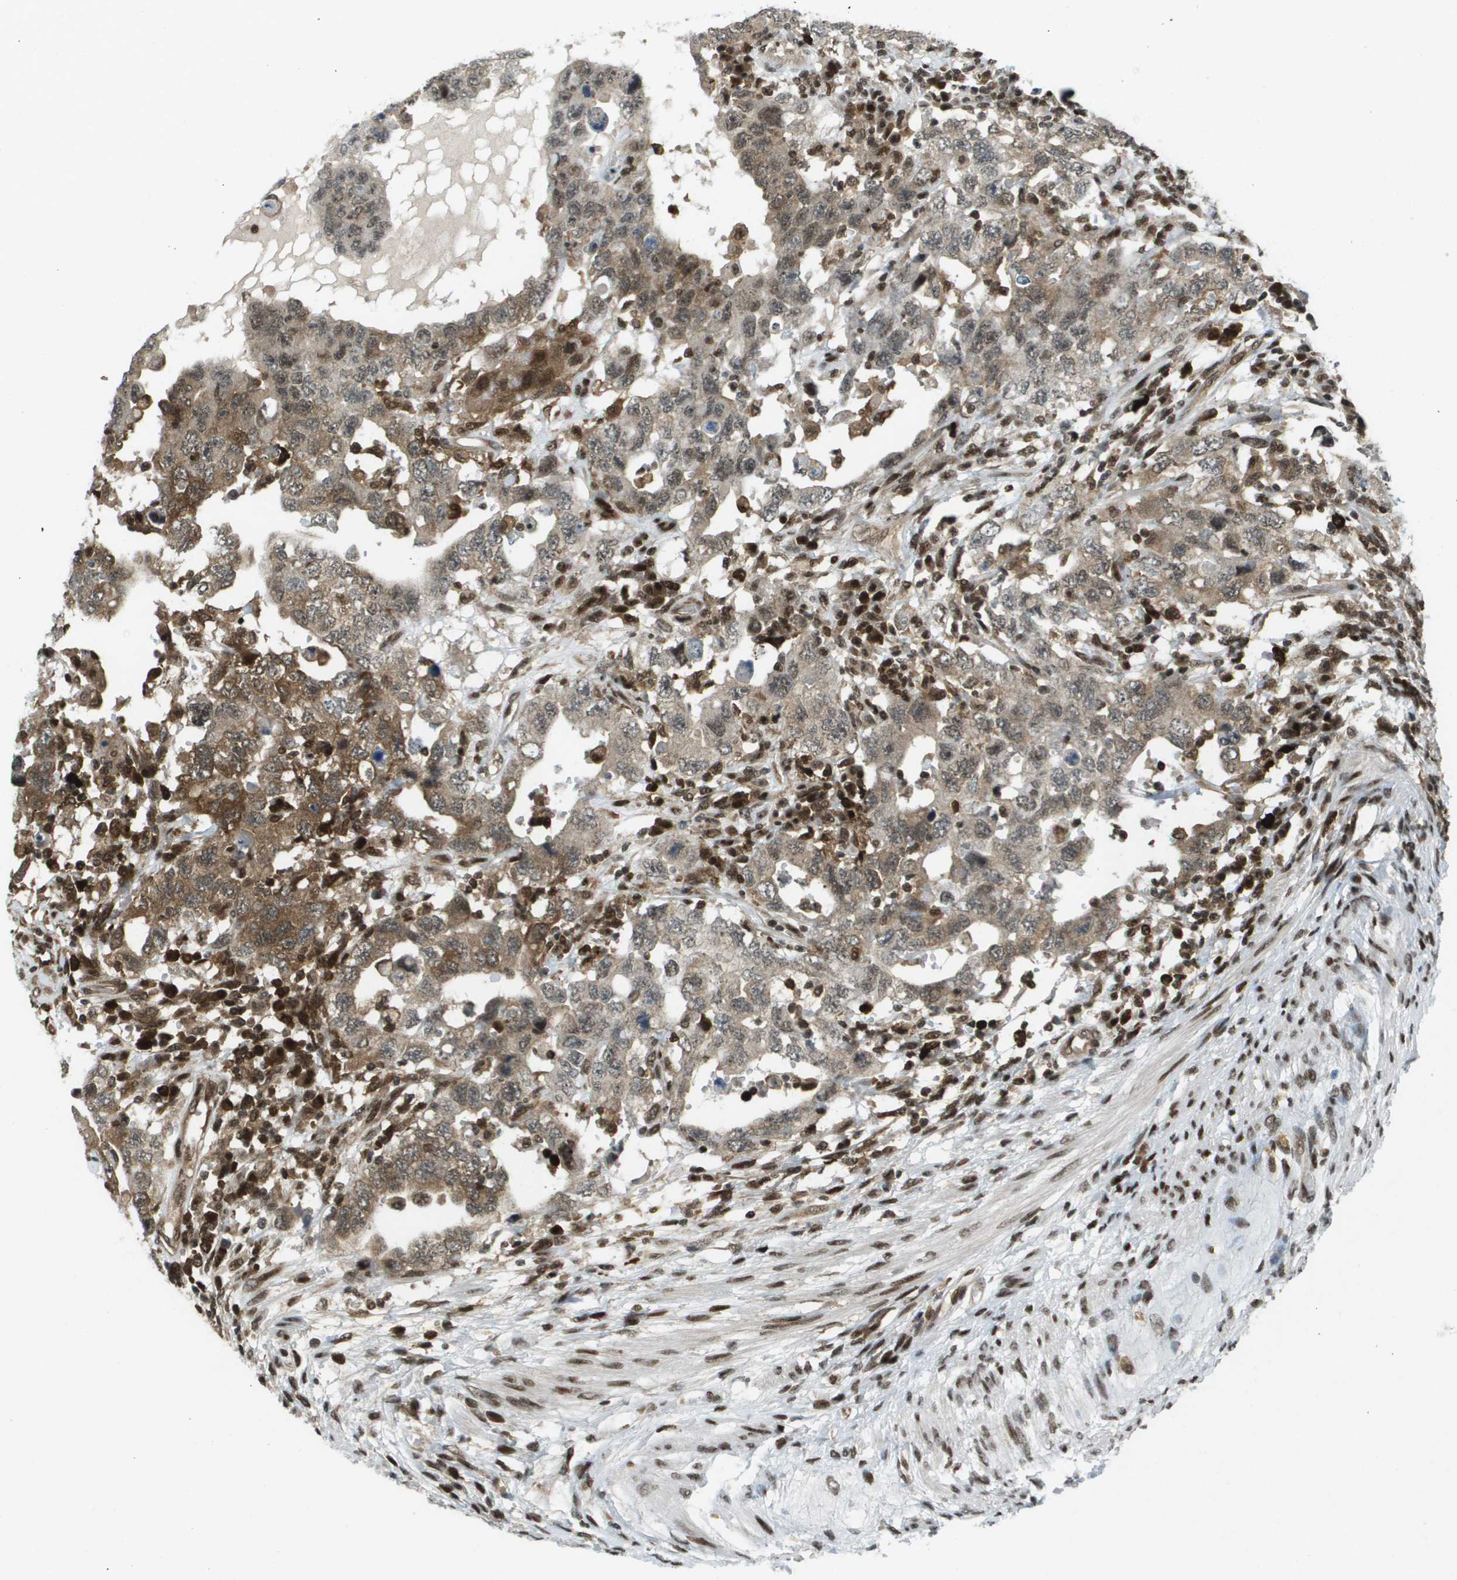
{"staining": {"intensity": "moderate", "quantity": ">75%", "location": "cytoplasmic/membranous"}, "tissue": "testis cancer", "cell_type": "Tumor cells", "image_type": "cancer", "snomed": [{"axis": "morphology", "description": "Carcinoma, Embryonal, NOS"}, {"axis": "topography", "description": "Testis"}], "caption": "Immunohistochemistry (DAB (3,3'-diaminobenzidine)) staining of testis cancer reveals moderate cytoplasmic/membranous protein positivity in approximately >75% of tumor cells.", "gene": "IRF7", "patient": {"sex": "male", "age": 26}}